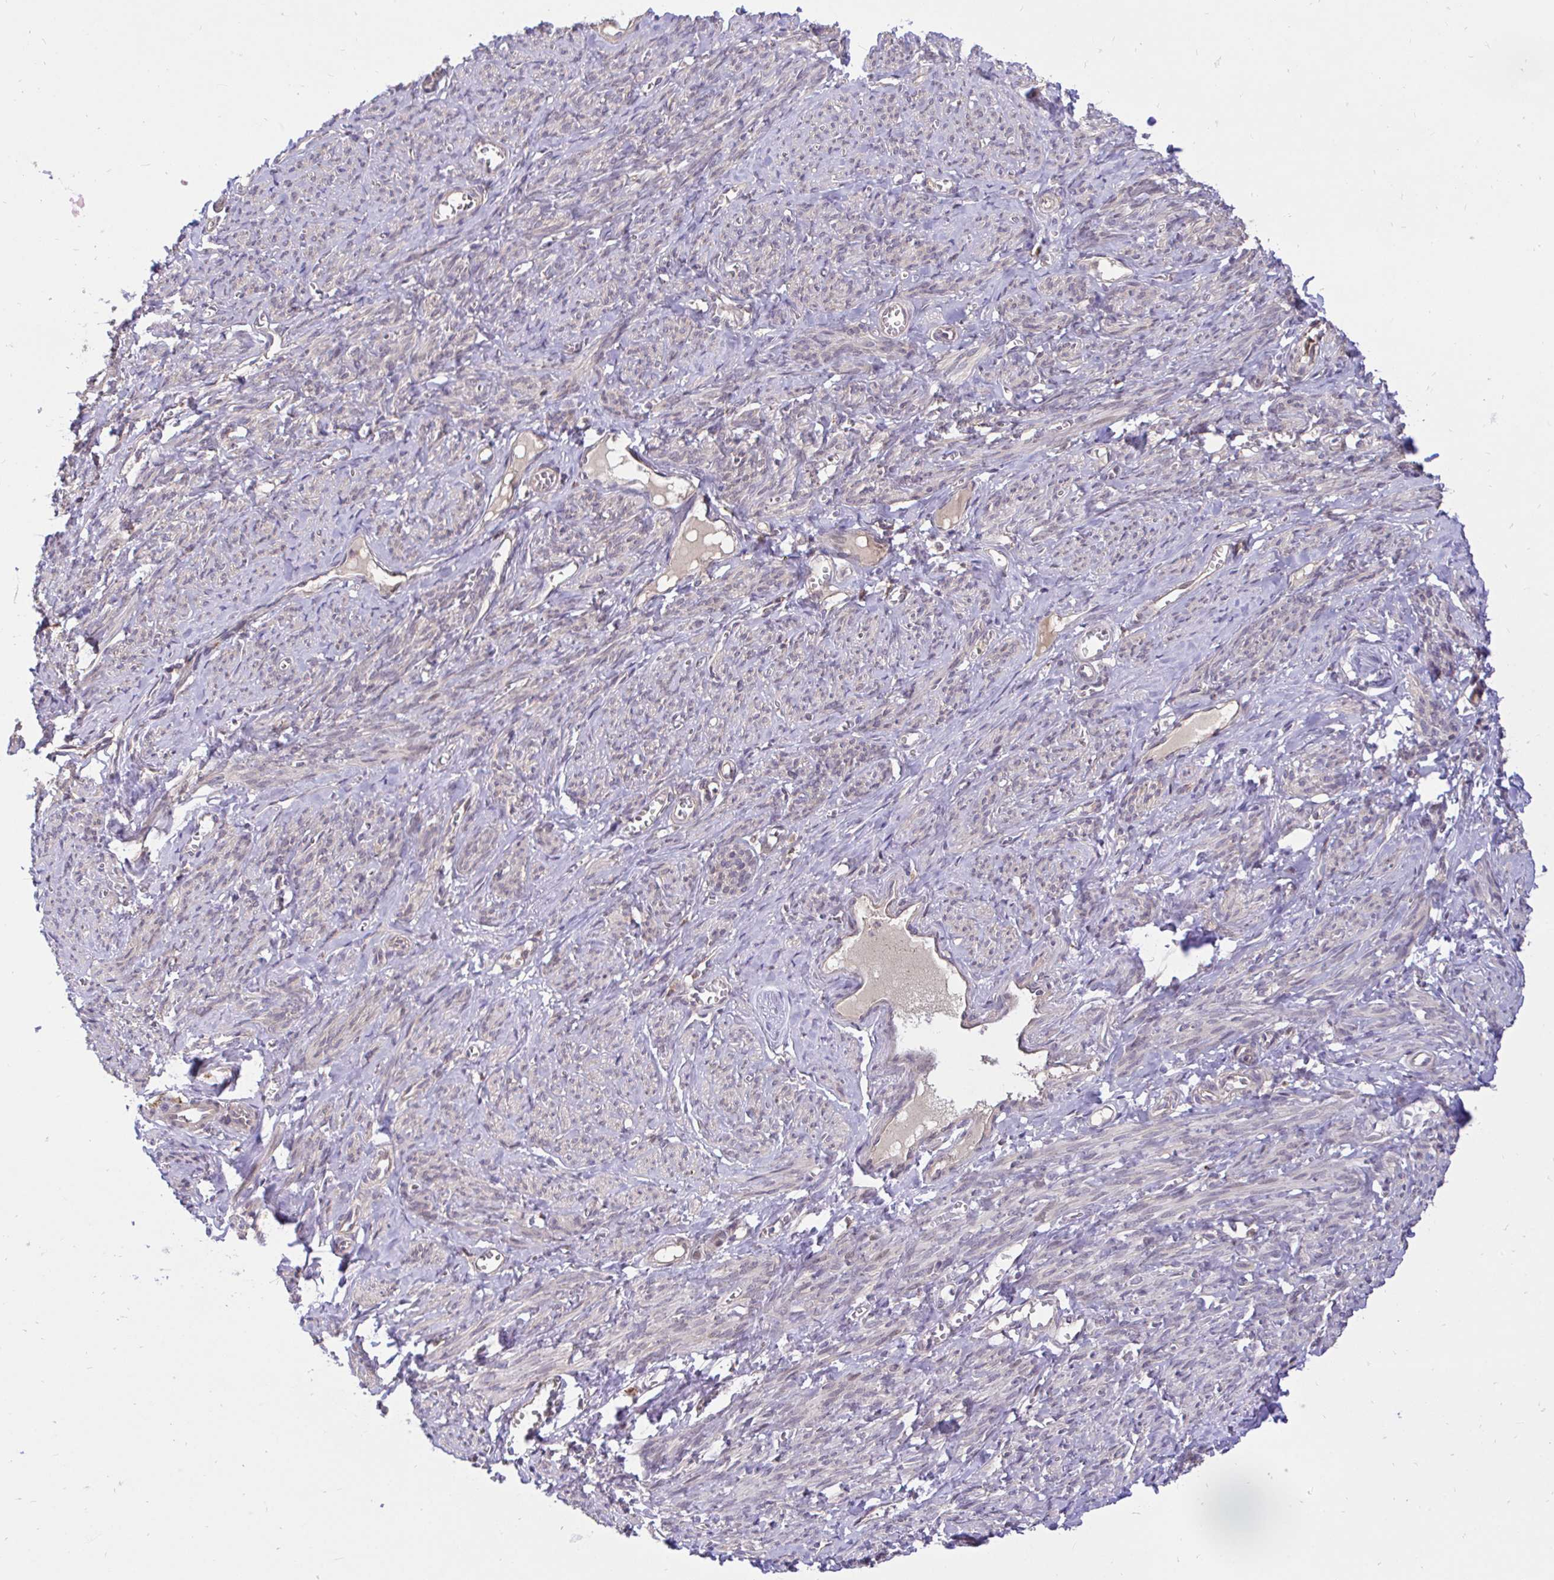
{"staining": {"intensity": "weak", "quantity": "25%-75%", "location": "nuclear"}, "tissue": "smooth muscle", "cell_type": "Smooth muscle cells", "image_type": "normal", "snomed": [{"axis": "morphology", "description": "Normal tissue, NOS"}, {"axis": "topography", "description": "Smooth muscle"}], "caption": "IHC photomicrograph of normal smooth muscle stained for a protein (brown), which reveals low levels of weak nuclear staining in about 25%-75% of smooth muscle cells.", "gene": "NAALAD2", "patient": {"sex": "female", "age": 65}}